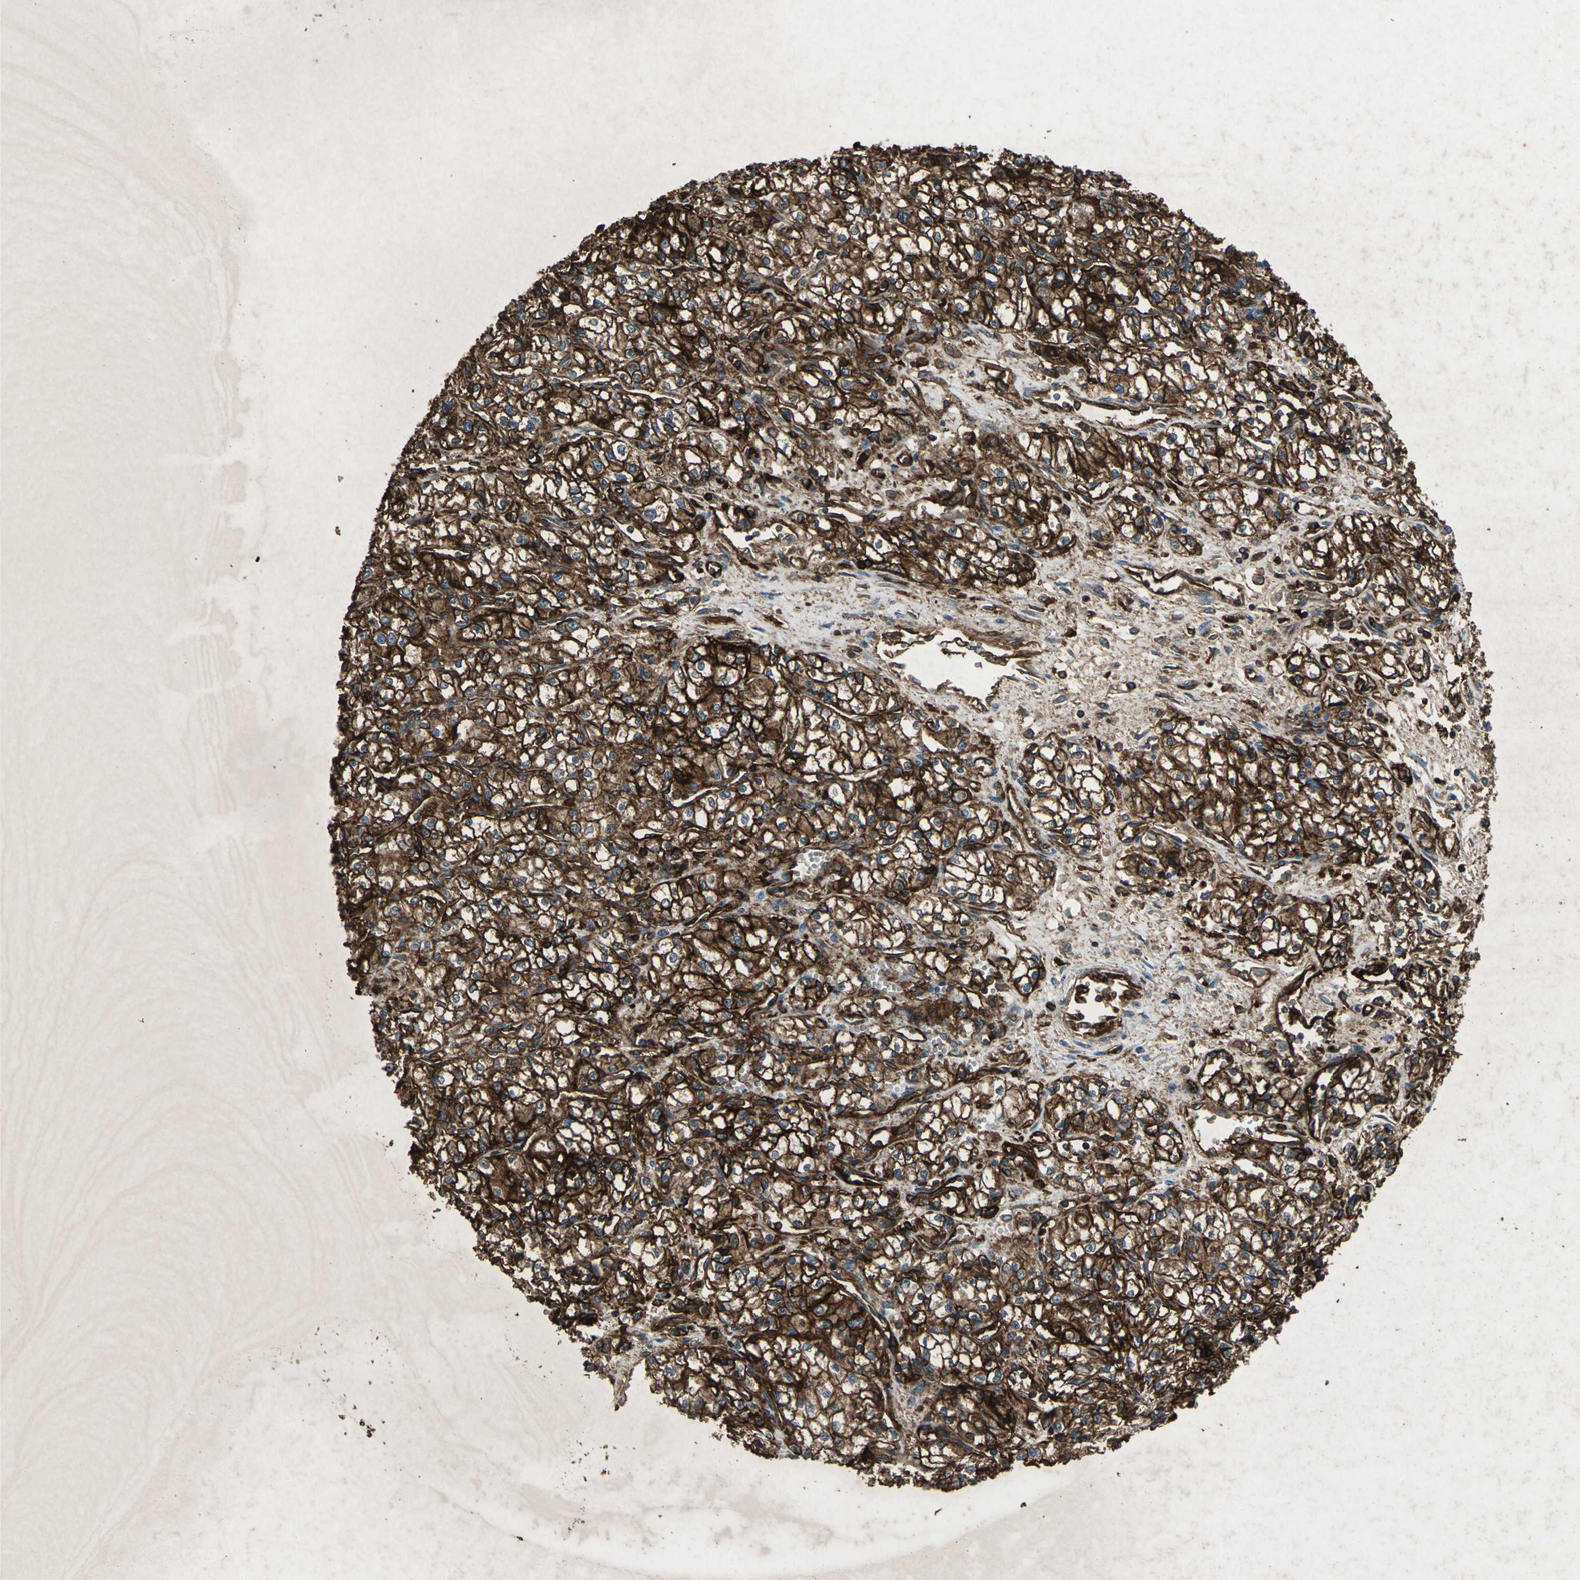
{"staining": {"intensity": "strong", "quantity": ">75%", "location": "cytoplasmic/membranous"}, "tissue": "renal cancer", "cell_type": "Tumor cells", "image_type": "cancer", "snomed": [{"axis": "morphology", "description": "Normal tissue, NOS"}, {"axis": "morphology", "description": "Adenocarcinoma, NOS"}, {"axis": "topography", "description": "Kidney"}], "caption": "Immunohistochemistry (IHC) (DAB) staining of human renal adenocarcinoma displays strong cytoplasmic/membranous protein expression in about >75% of tumor cells.", "gene": "CCR6", "patient": {"sex": "male", "age": 59}}